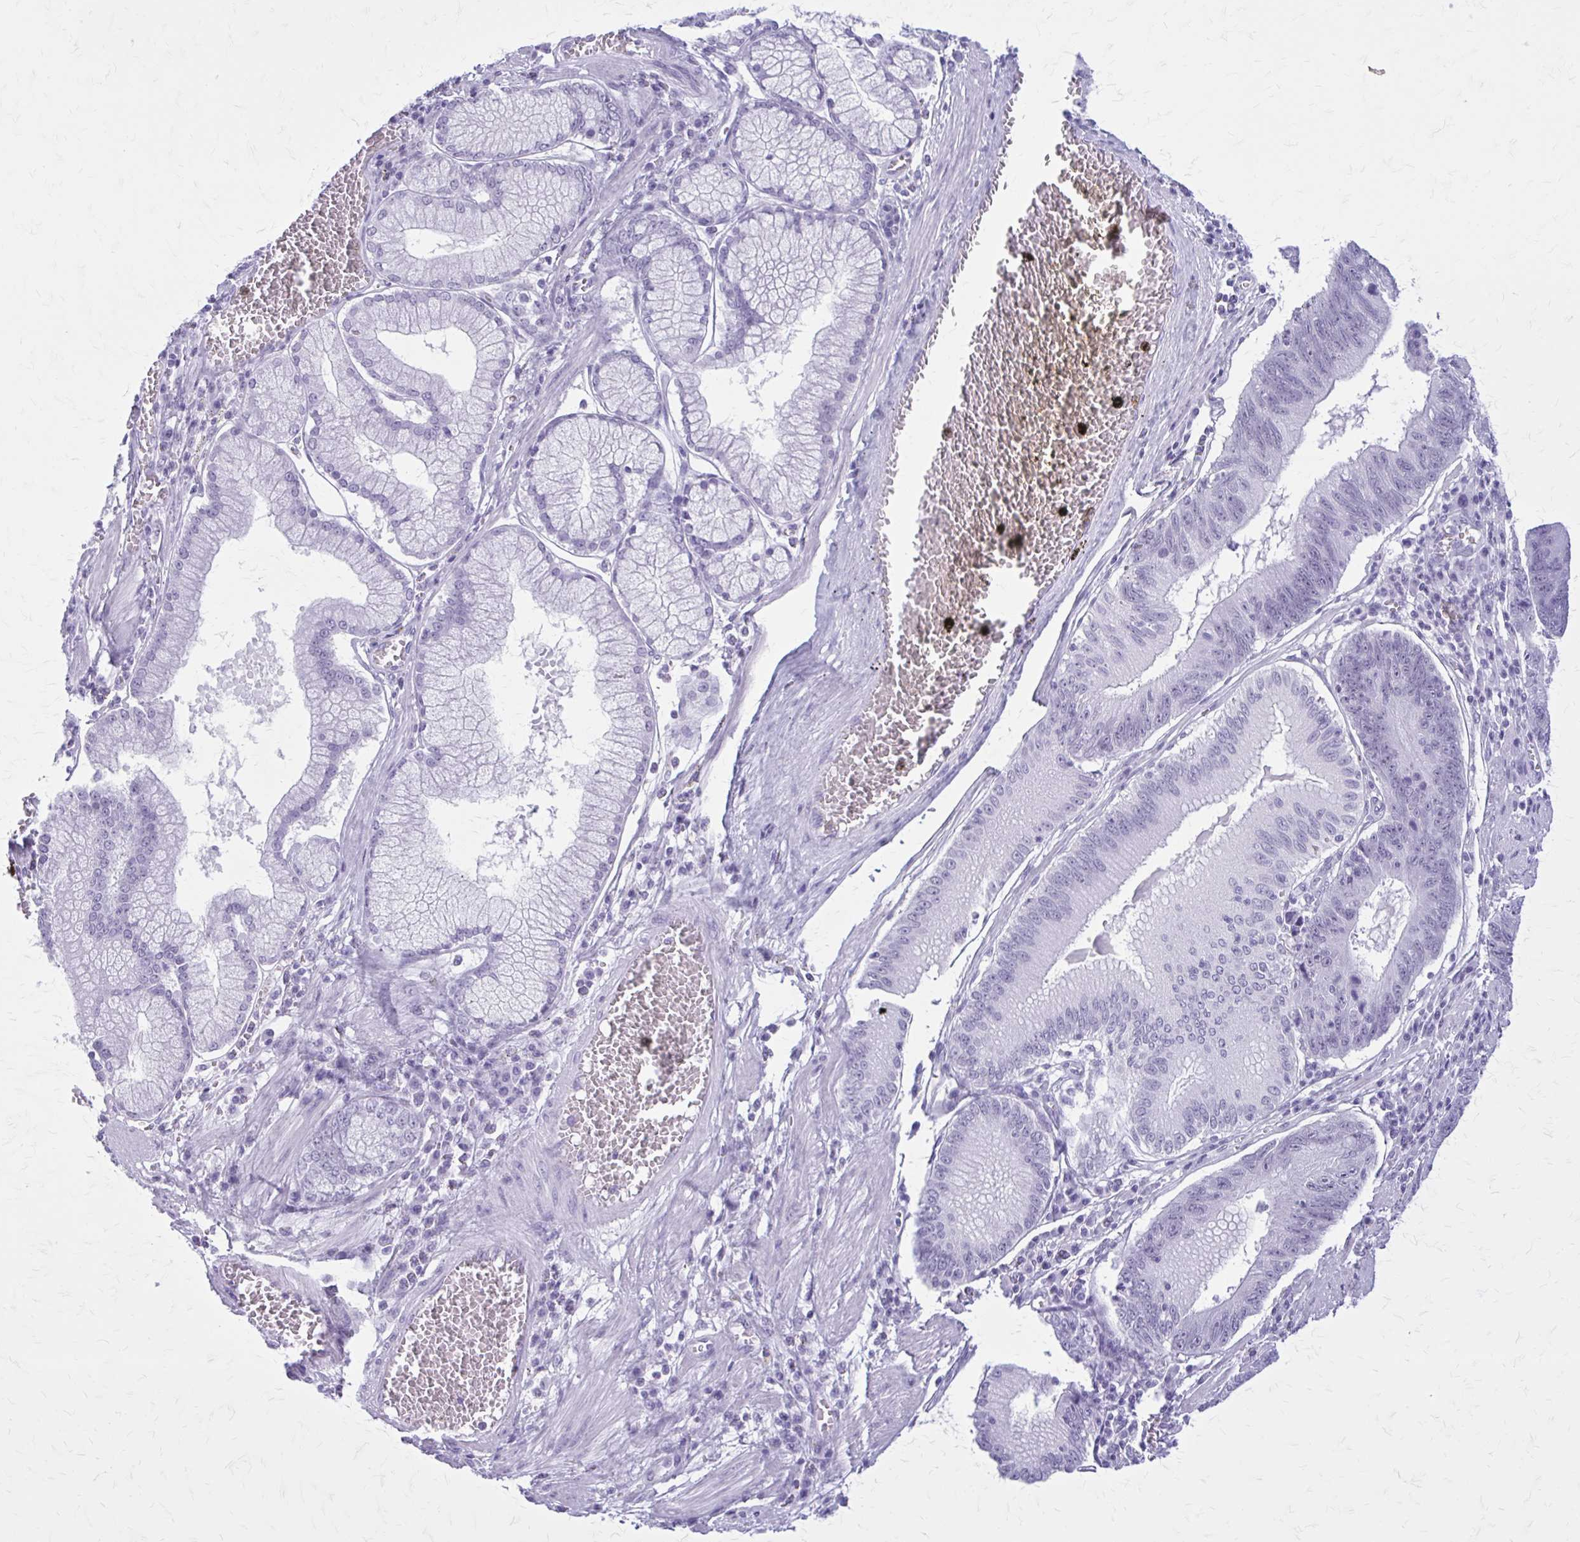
{"staining": {"intensity": "negative", "quantity": "none", "location": "none"}, "tissue": "stomach cancer", "cell_type": "Tumor cells", "image_type": "cancer", "snomed": [{"axis": "morphology", "description": "Adenocarcinoma, NOS"}, {"axis": "topography", "description": "Stomach"}], "caption": "Immunohistochemistry (IHC) of stomach cancer (adenocarcinoma) displays no expression in tumor cells. Brightfield microscopy of IHC stained with DAB (brown) and hematoxylin (blue), captured at high magnification.", "gene": "GAD1", "patient": {"sex": "male", "age": 59}}